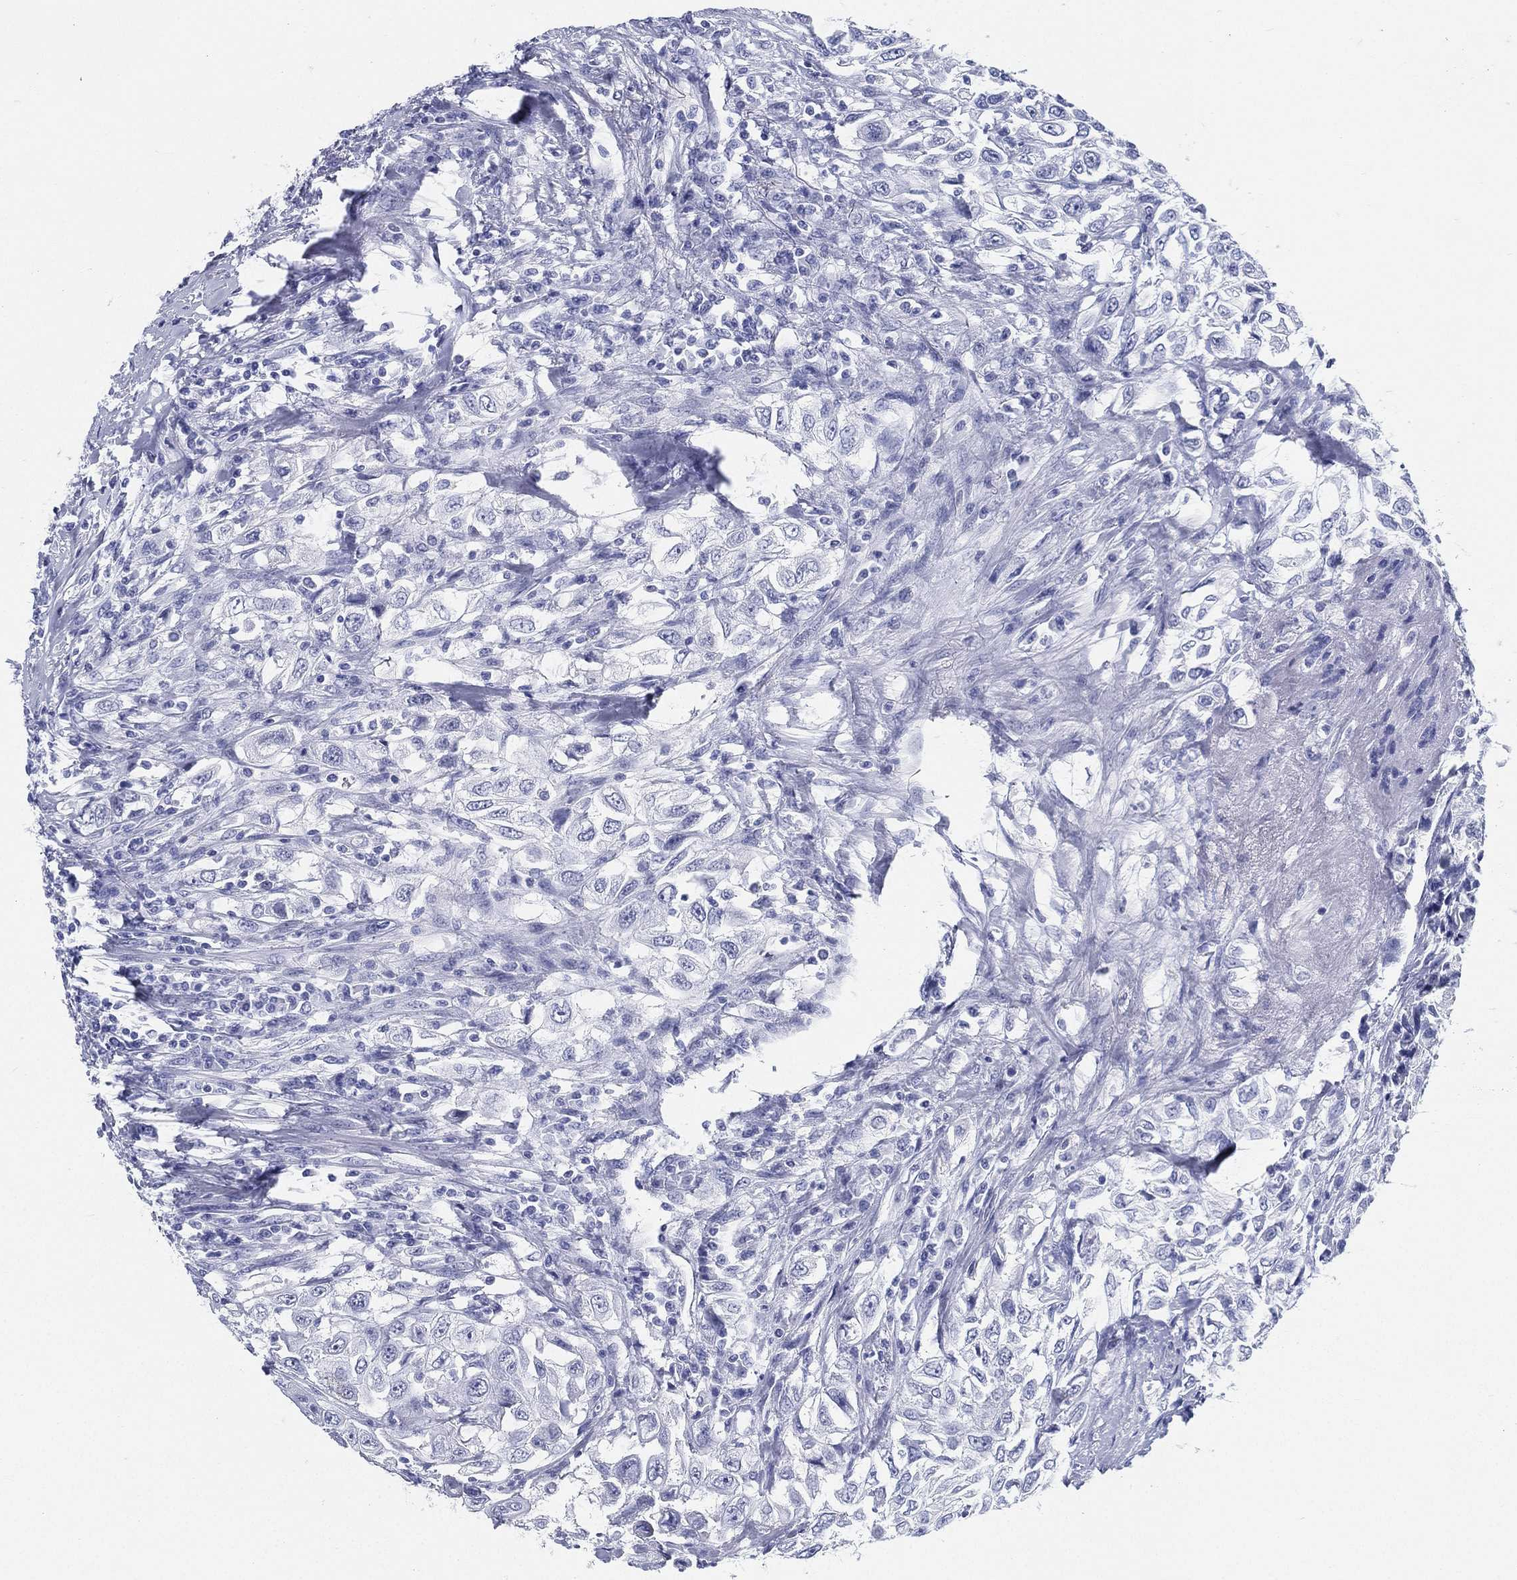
{"staining": {"intensity": "negative", "quantity": "none", "location": "none"}, "tissue": "urothelial cancer", "cell_type": "Tumor cells", "image_type": "cancer", "snomed": [{"axis": "morphology", "description": "Urothelial carcinoma, High grade"}, {"axis": "topography", "description": "Urinary bladder"}], "caption": "The photomicrograph demonstrates no significant expression in tumor cells of urothelial cancer.", "gene": "ATP1B2", "patient": {"sex": "female", "age": 56}}